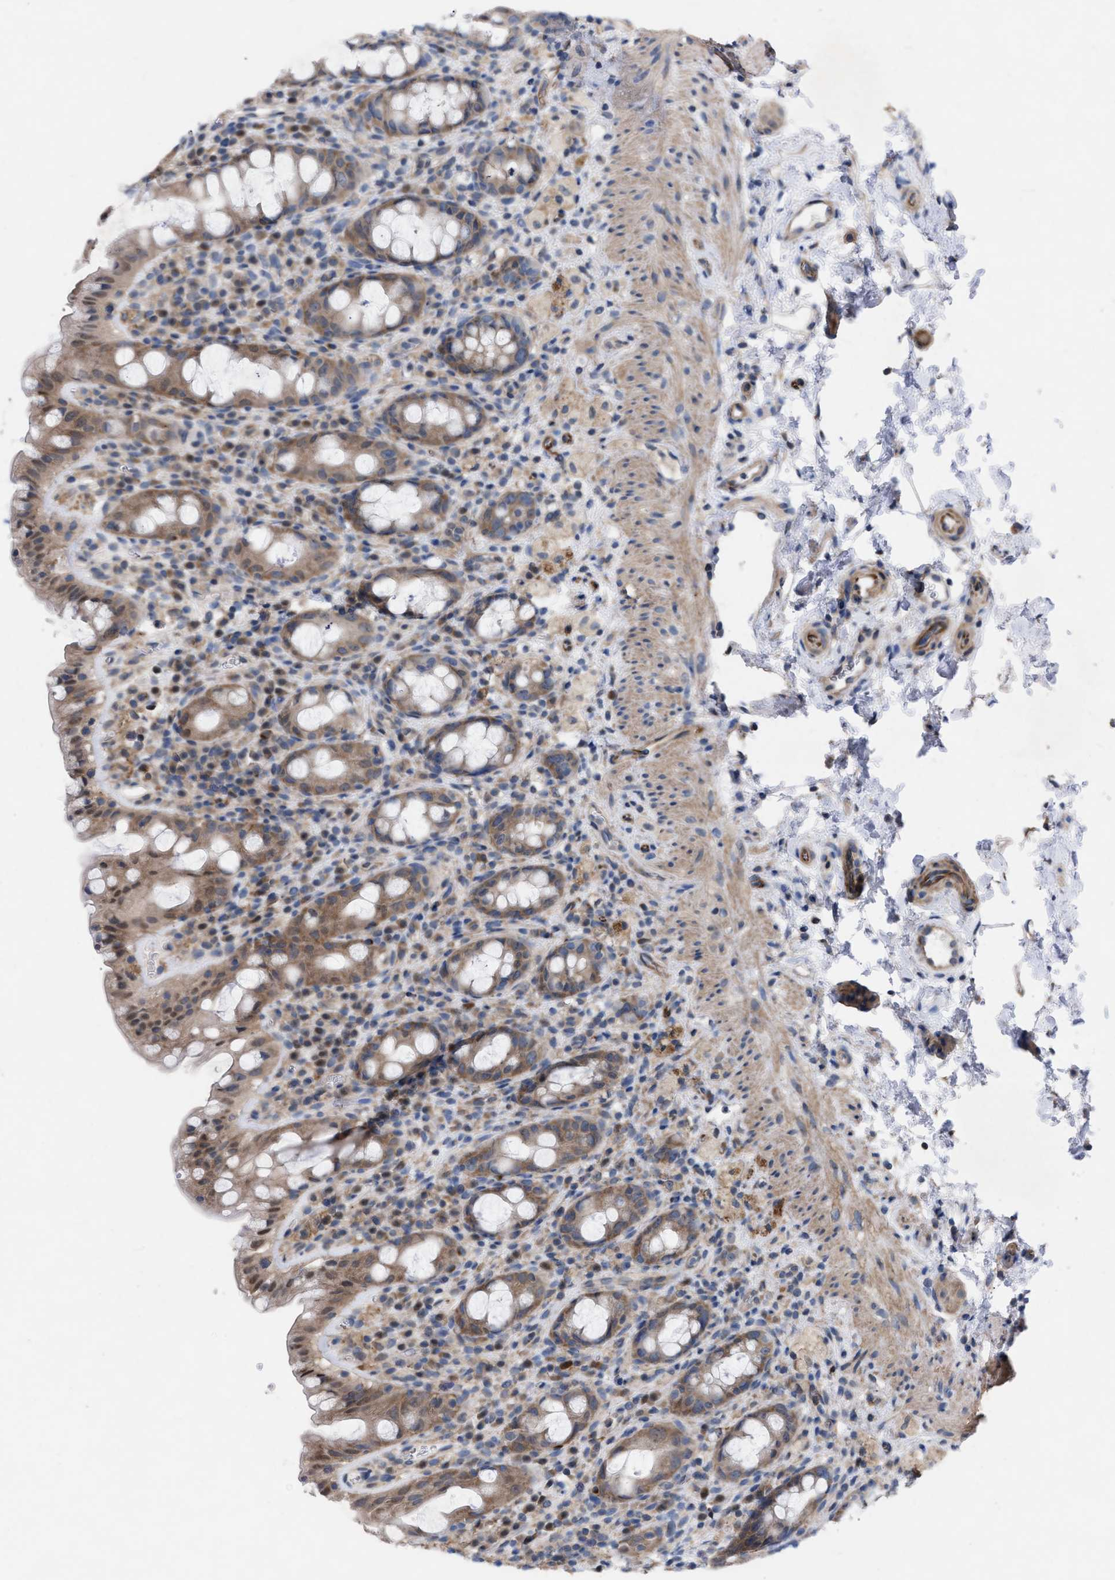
{"staining": {"intensity": "weak", "quantity": ">75%", "location": "cytoplasmic/membranous"}, "tissue": "rectum", "cell_type": "Glandular cells", "image_type": "normal", "snomed": [{"axis": "morphology", "description": "Normal tissue, NOS"}, {"axis": "topography", "description": "Rectum"}], "caption": "Approximately >75% of glandular cells in benign human rectum reveal weak cytoplasmic/membranous protein positivity as visualized by brown immunohistochemical staining.", "gene": "TMEM131", "patient": {"sex": "male", "age": 44}}